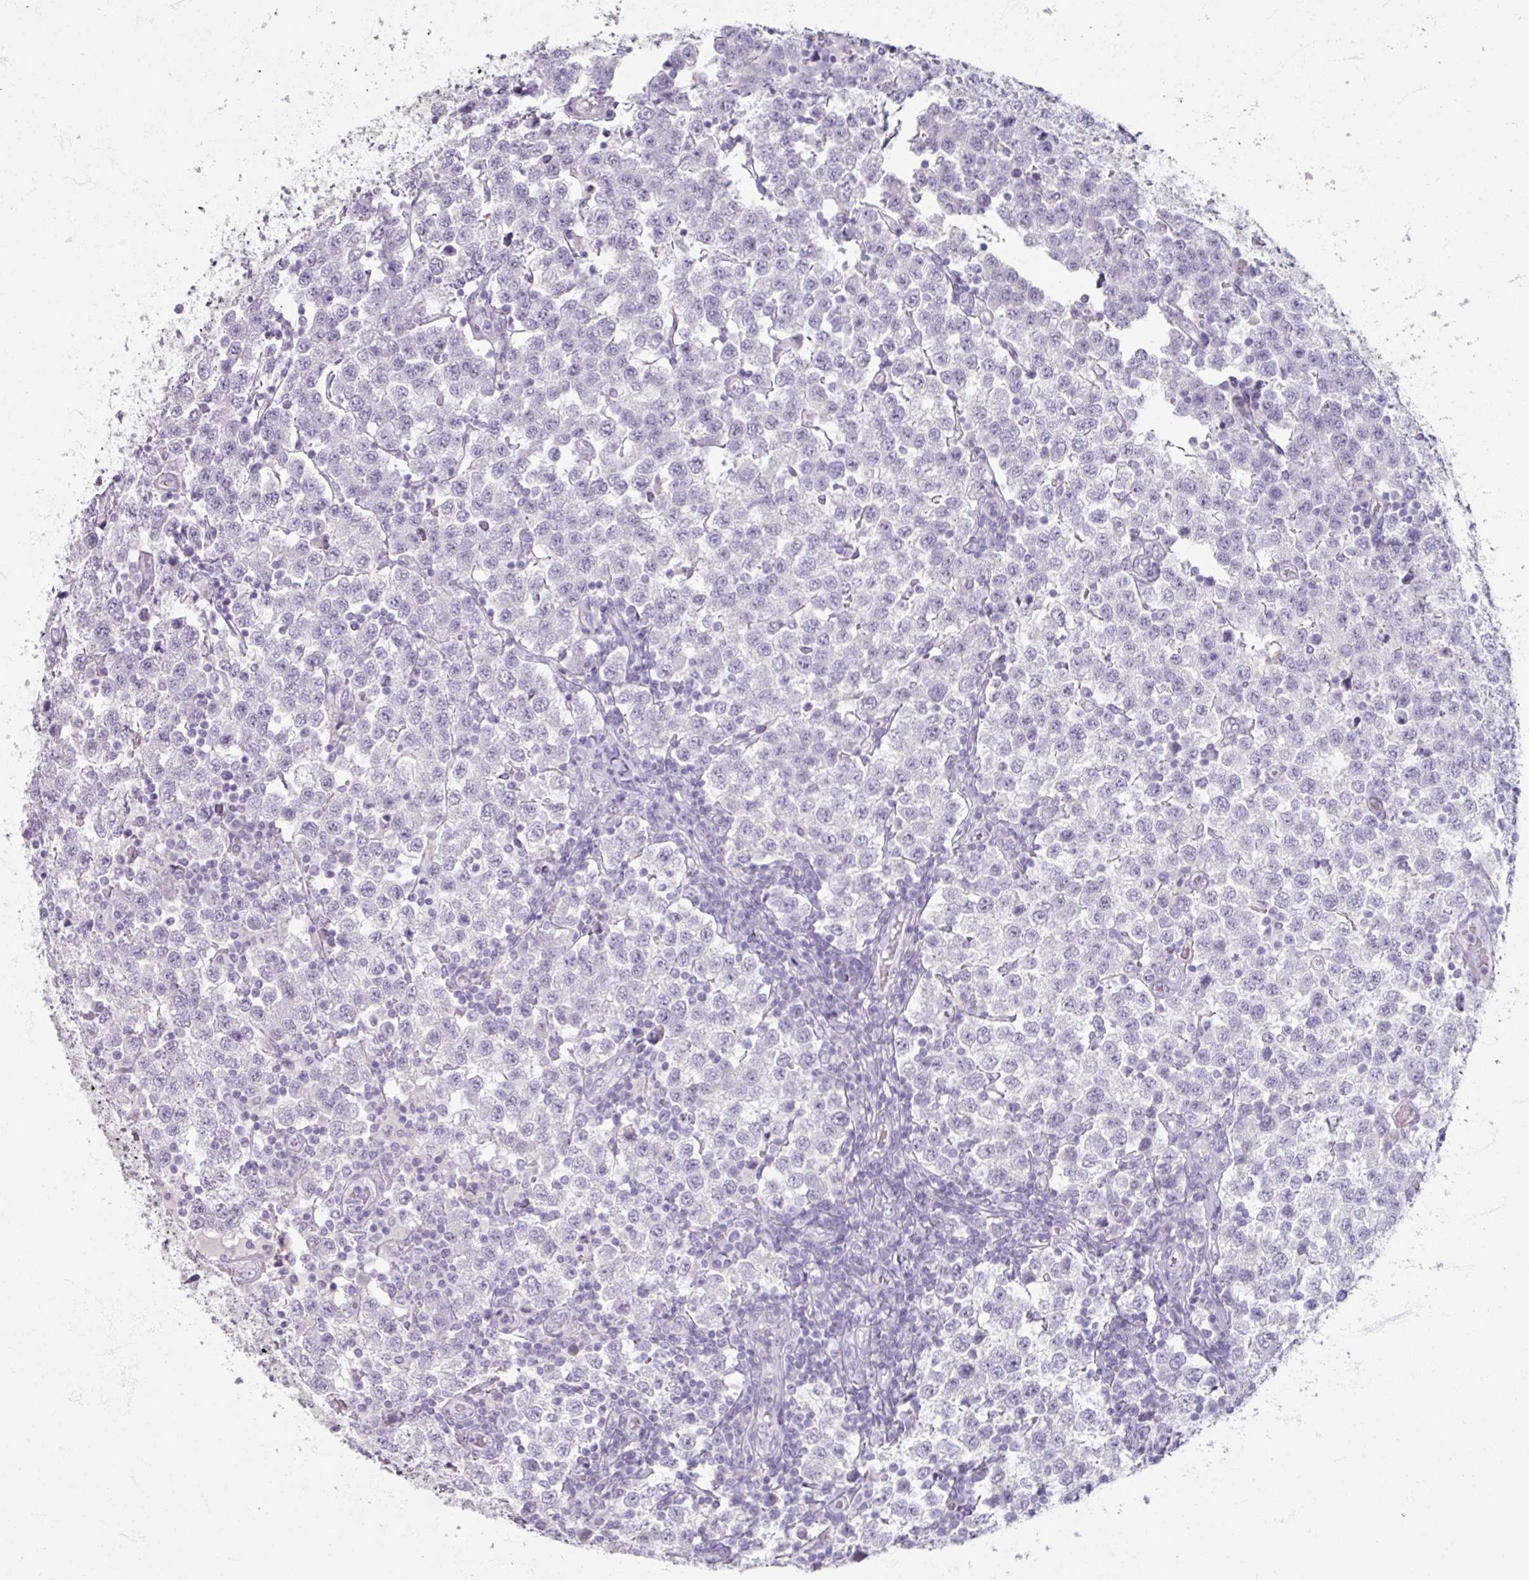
{"staining": {"intensity": "negative", "quantity": "none", "location": "none"}, "tissue": "testis cancer", "cell_type": "Tumor cells", "image_type": "cancer", "snomed": [{"axis": "morphology", "description": "Seminoma, NOS"}, {"axis": "topography", "description": "Testis"}], "caption": "DAB (3,3'-diaminobenzidine) immunohistochemical staining of human testis seminoma demonstrates no significant staining in tumor cells.", "gene": "TG", "patient": {"sex": "male", "age": 34}}